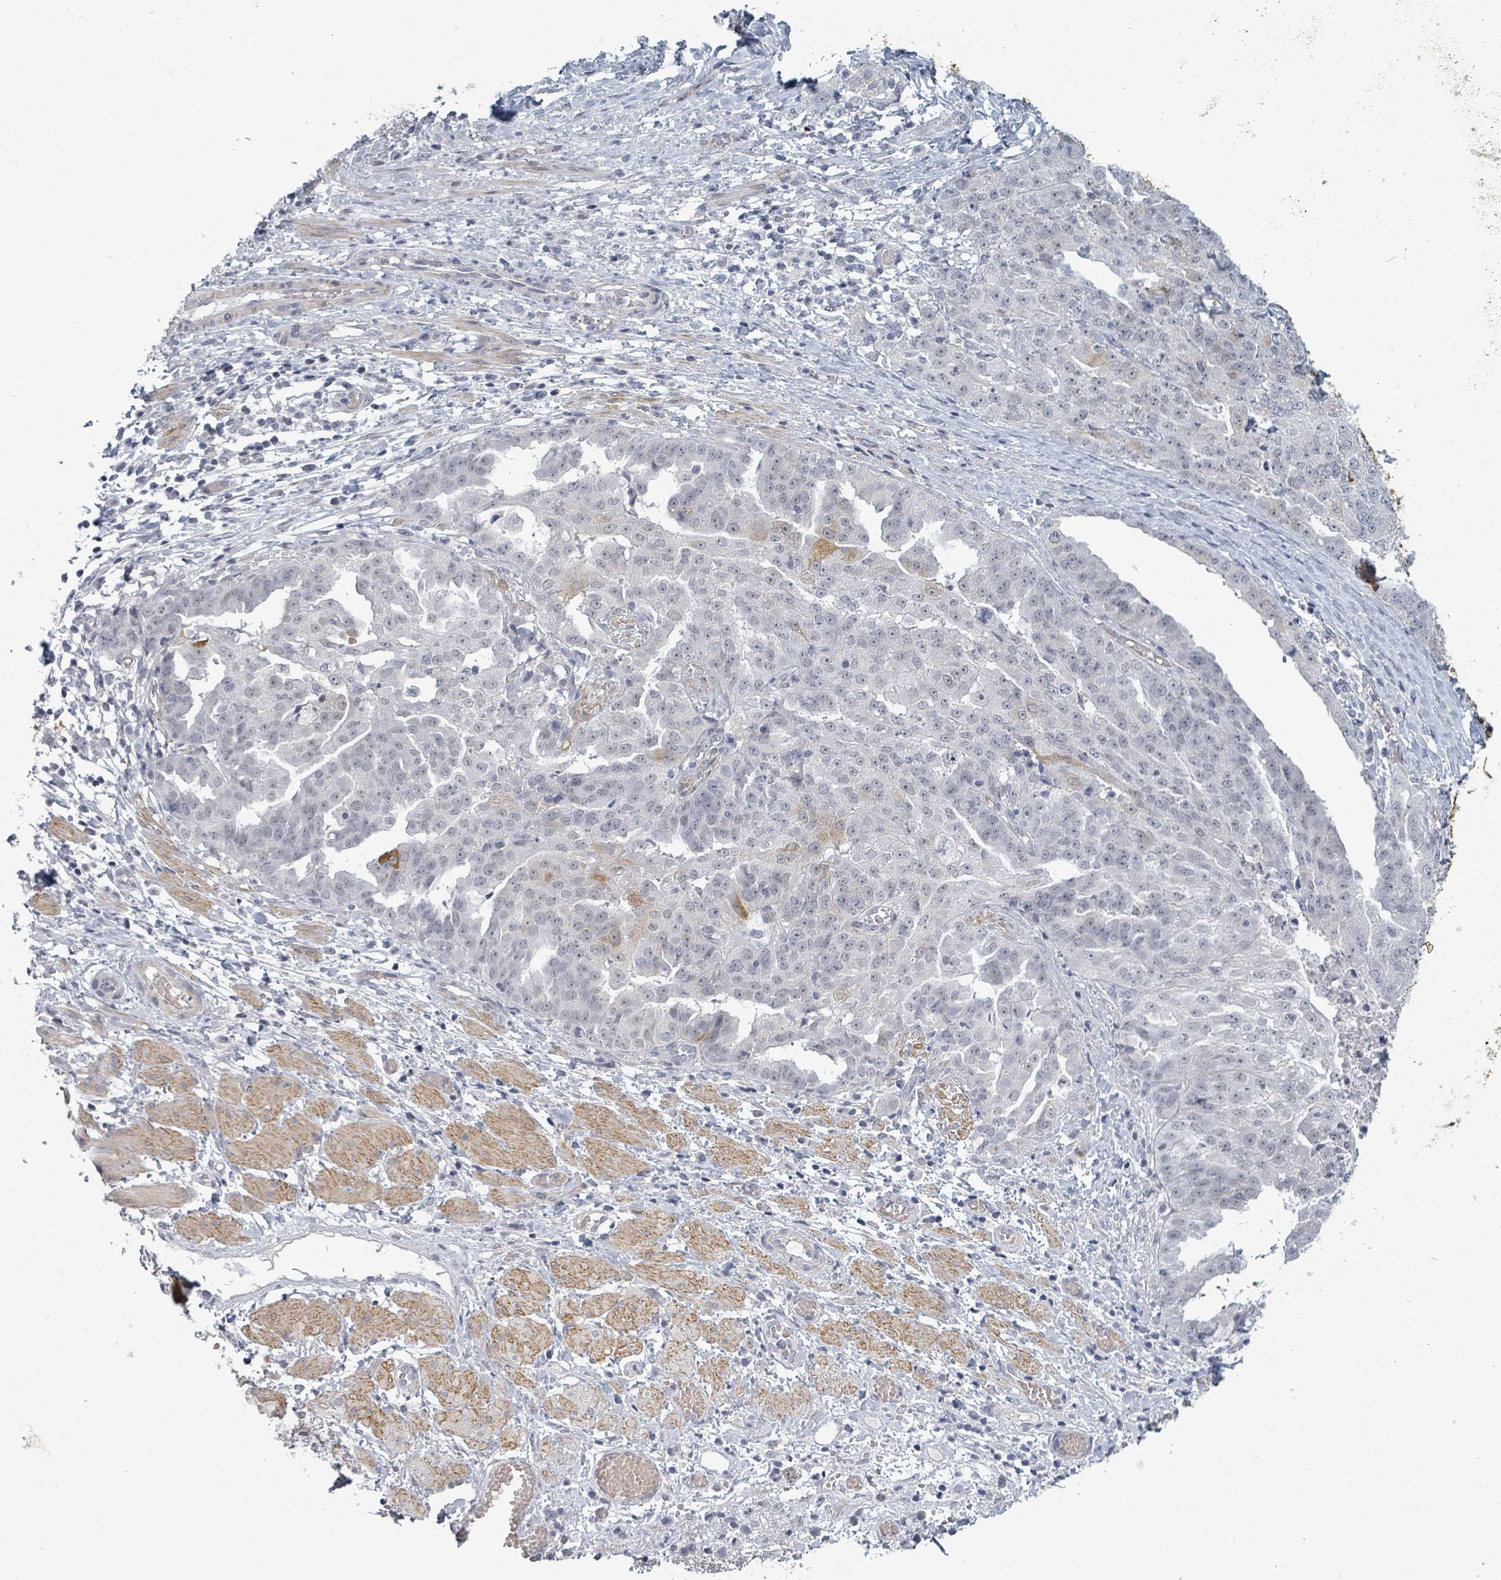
{"staining": {"intensity": "negative", "quantity": "none", "location": "none"}, "tissue": "ovarian cancer", "cell_type": "Tumor cells", "image_type": "cancer", "snomed": [{"axis": "morphology", "description": "Cystadenocarcinoma, serous, NOS"}, {"axis": "topography", "description": "Ovary"}], "caption": "Immunohistochemistry of serous cystadenocarcinoma (ovarian) shows no staining in tumor cells. (DAB IHC with hematoxylin counter stain).", "gene": "PTPN20", "patient": {"sex": "female", "age": 58}}